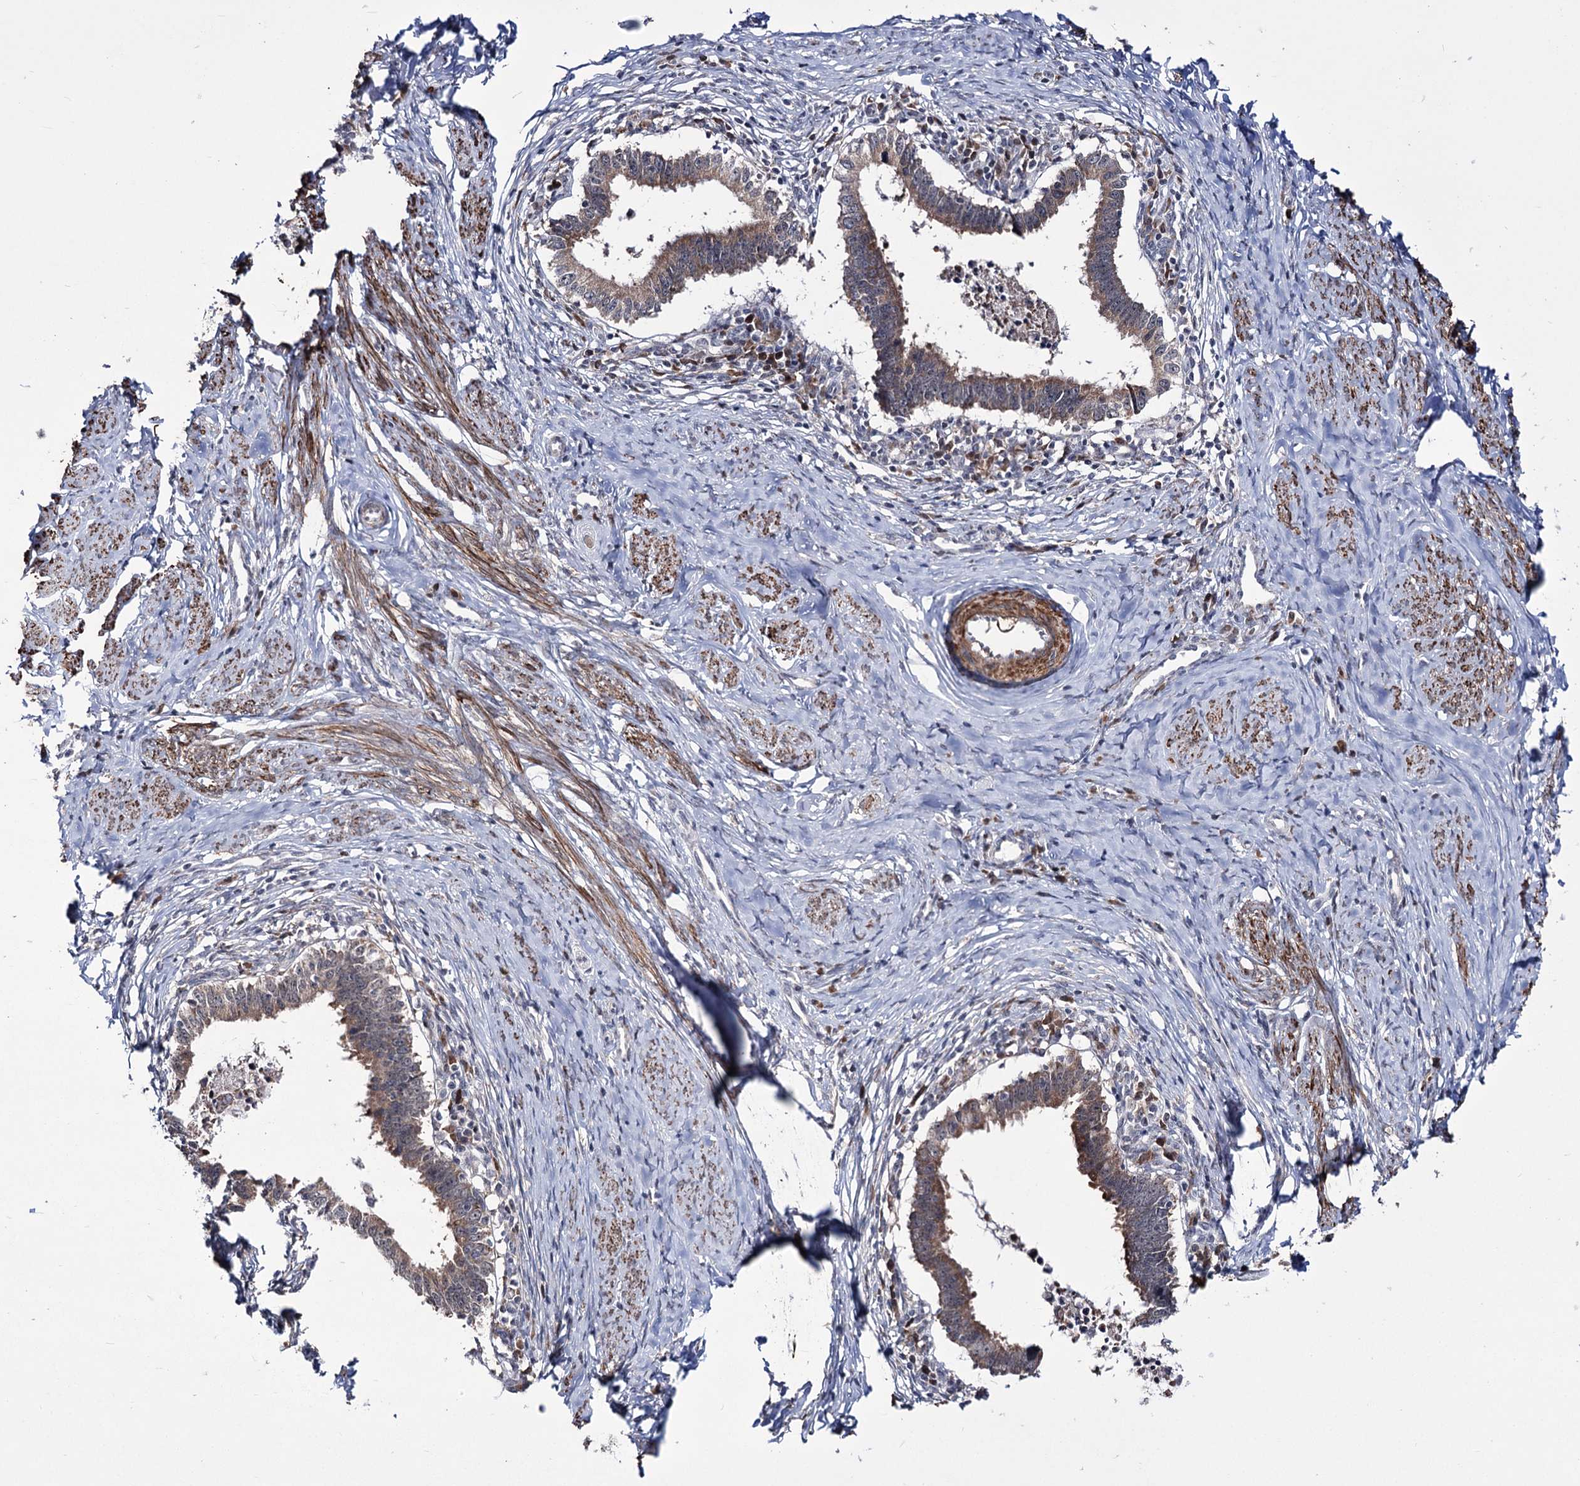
{"staining": {"intensity": "moderate", "quantity": ">75%", "location": "cytoplasmic/membranous"}, "tissue": "cervical cancer", "cell_type": "Tumor cells", "image_type": "cancer", "snomed": [{"axis": "morphology", "description": "Adenocarcinoma, NOS"}, {"axis": "topography", "description": "Cervix"}], "caption": "Tumor cells reveal moderate cytoplasmic/membranous staining in approximately >75% of cells in cervical cancer (adenocarcinoma).", "gene": "PPRC1", "patient": {"sex": "female", "age": 36}}